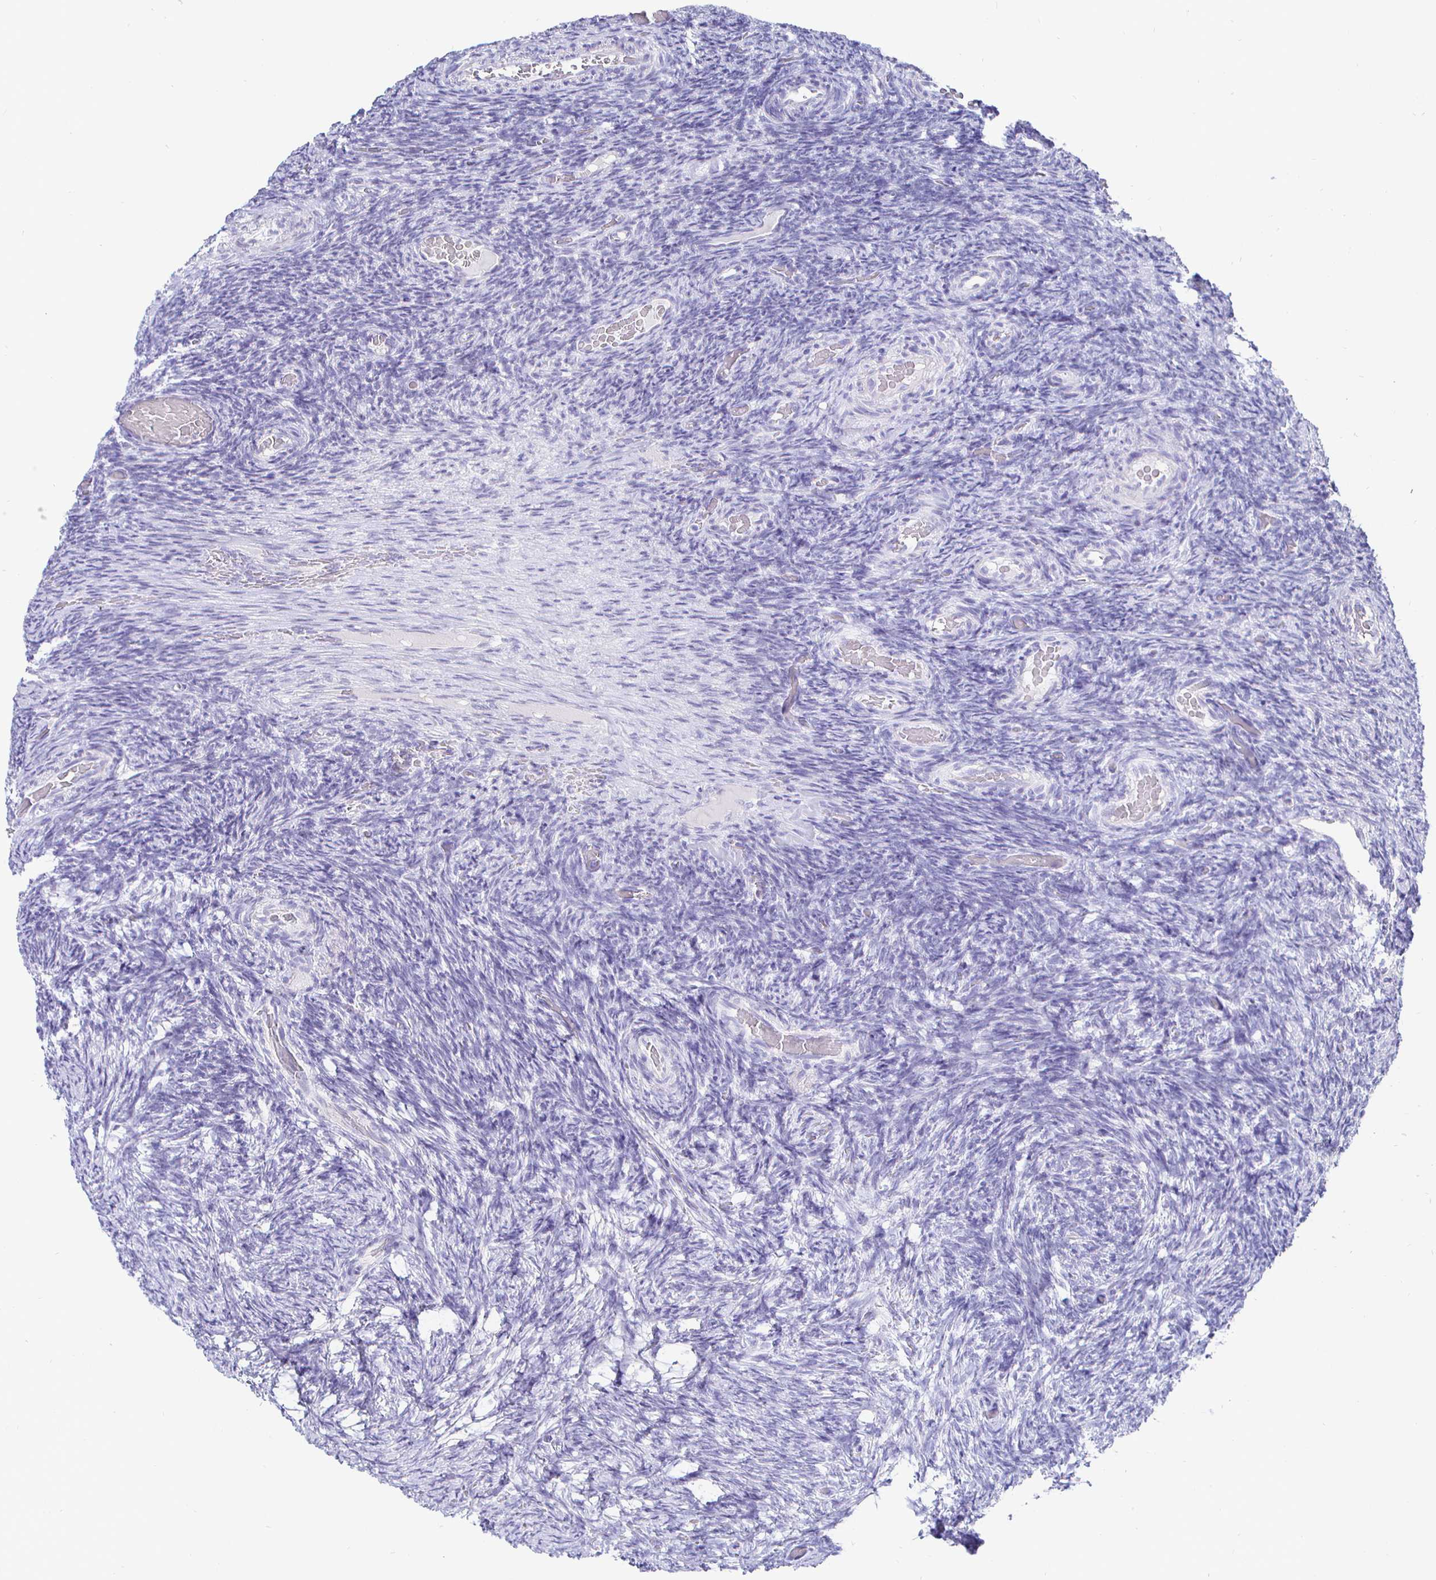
{"staining": {"intensity": "negative", "quantity": "none", "location": "none"}, "tissue": "ovary", "cell_type": "Ovarian stroma cells", "image_type": "normal", "snomed": [{"axis": "morphology", "description": "Normal tissue, NOS"}, {"axis": "topography", "description": "Ovary"}], "caption": "High power microscopy image of an IHC photomicrograph of normal ovary, revealing no significant staining in ovarian stroma cells.", "gene": "CR2", "patient": {"sex": "female", "age": 34}}